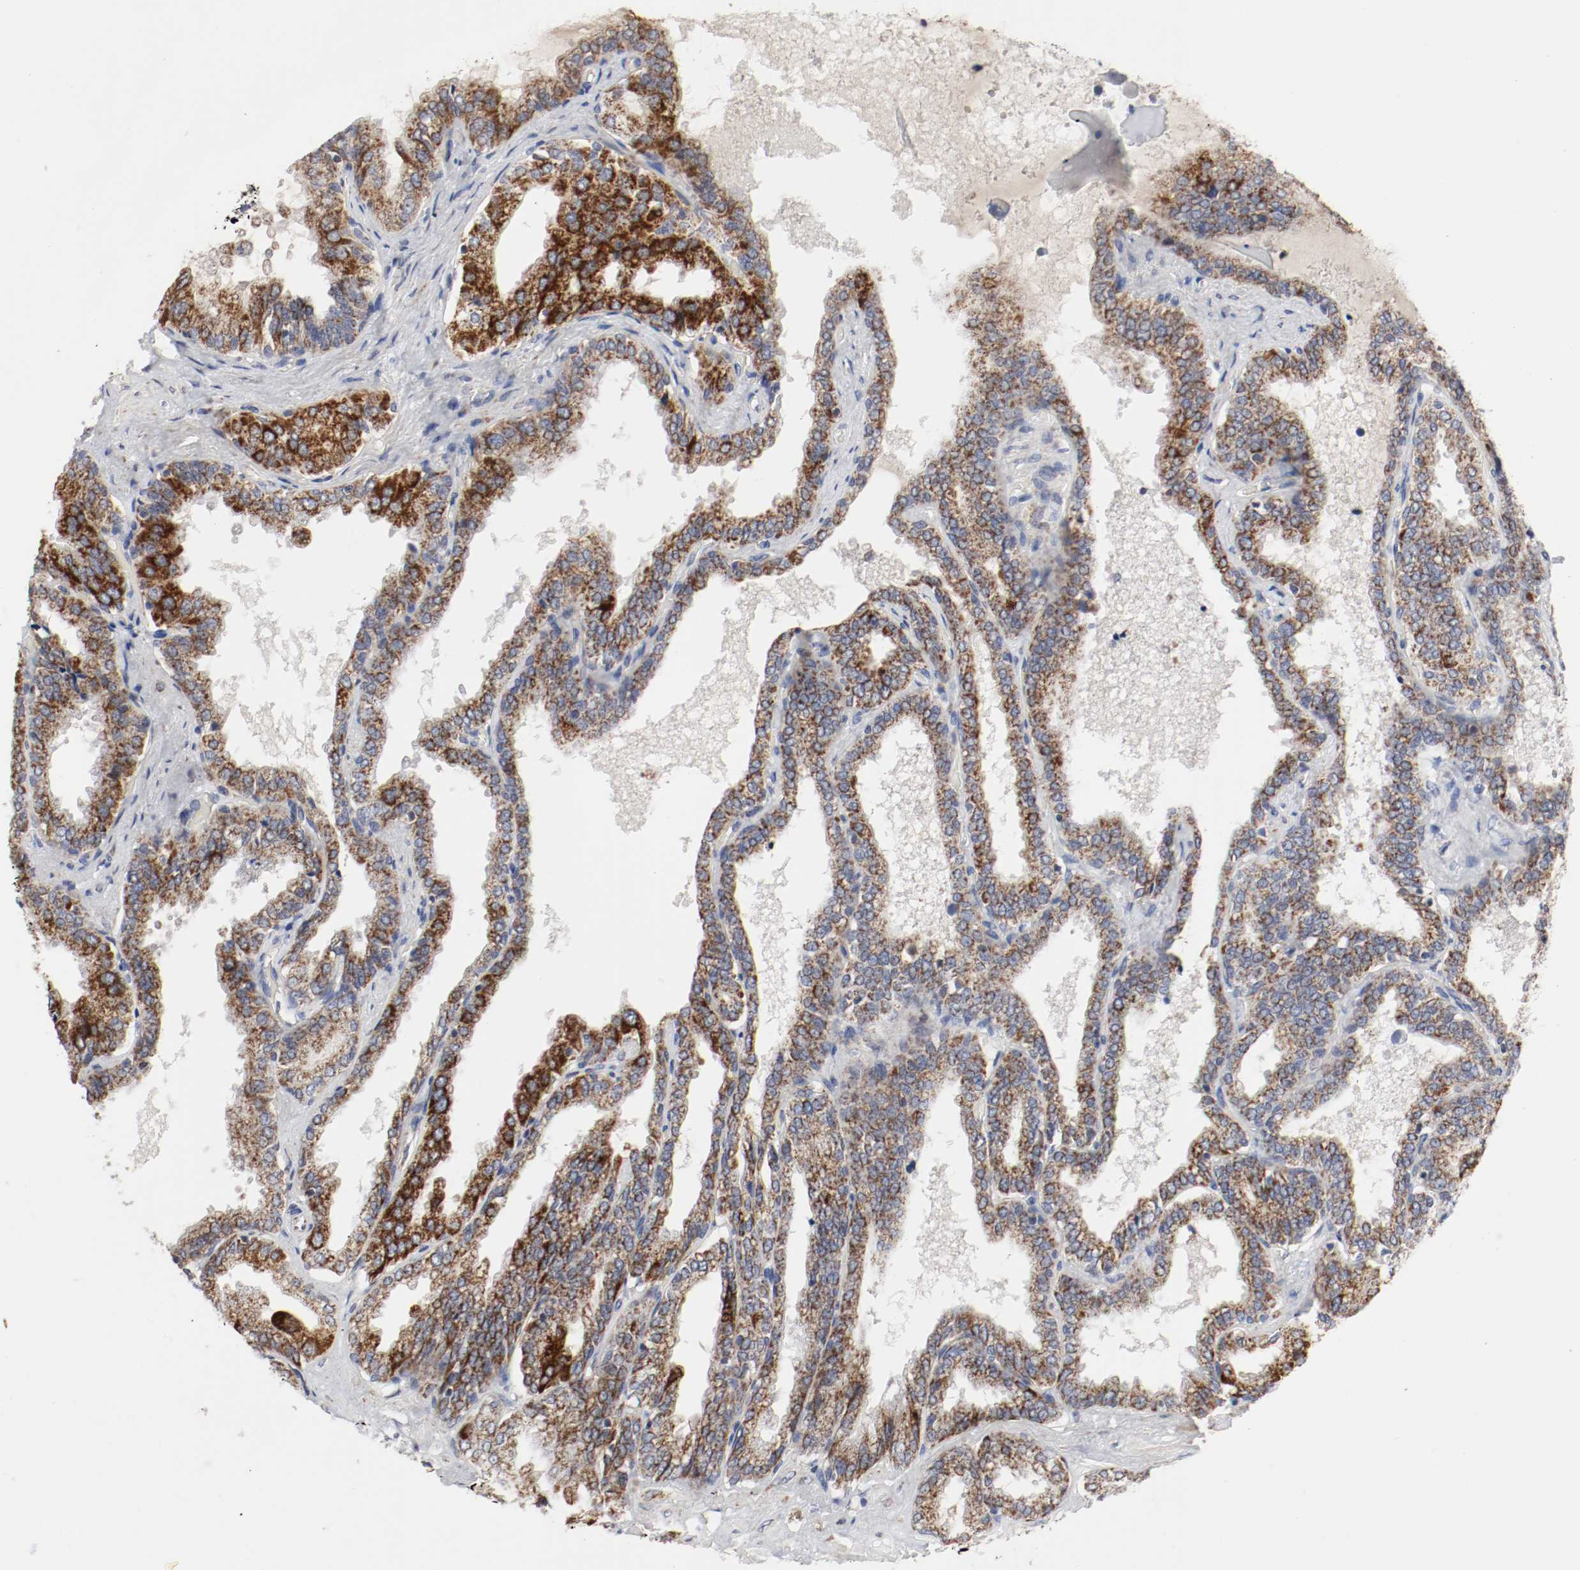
{"staining": {"intensity": "strong", "quantity": ">75%", "location": "cytoplasmic/membranous"}, "tissue": "seminal vesicle", "cell_type": "Glandular cells", "image_type": "normal", "snomed": [{"axis": "morphology", "description": "Normal tissue, NOS"}, {"axis": "topography", "description": "Seminal veicle"}], "caption": "Immunohistochemistry (IHC) (DAB) staining of unremarkable seminal vesicle exhibits strong cytoplasmic/membranous protein expression in about >75% of glandular cells. The staining was performed using DAB (3,3'-diaminobenzidine) to visualize the protein expression in brown, while the nuclei were stained in blue with hematoxylin (Magnification: 20x).", "gene": "AFG3L2", "patient": {"sex": "male", "age": 46}}